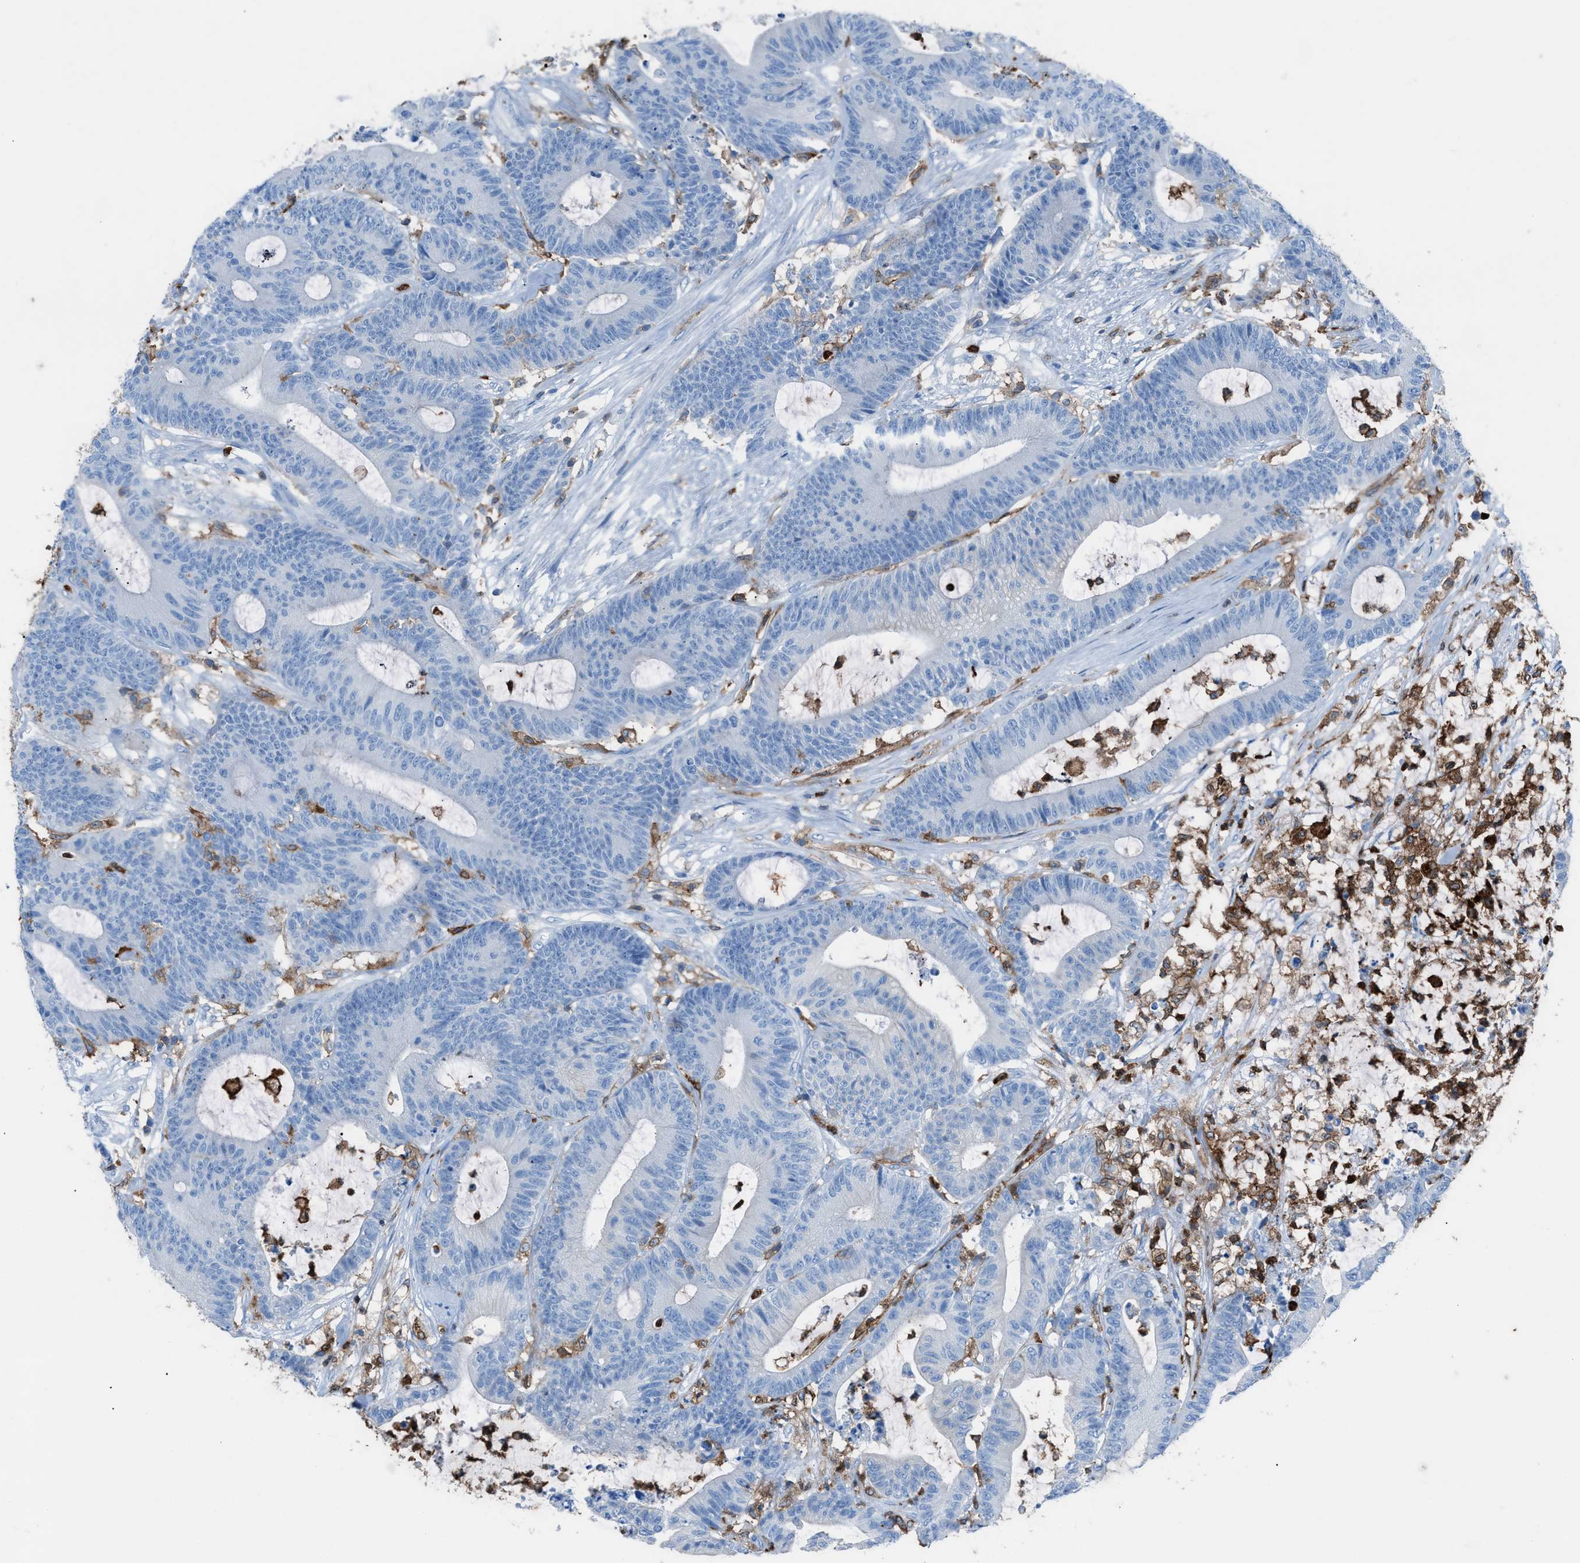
{"staining": {"intensity": "negative", "quantity": "none", "location": "none"}, "tissue": "colorectal cancer", "cell_type": "Tumor cells", "image_type": "cancer", "snomed": [{"axis": "morphology", "description": "Adenocarcinoma, NOS"}, {"axis": "topography", "description": "Colon"}], "caption": "There is no significant staining in tumor cells of colorectal cancer. (Immunohistochemistry (ihc), brightfield microscopy, high magnification).", "gene": "ITGB2", "patient": {"sex": "female", "age": 84}}